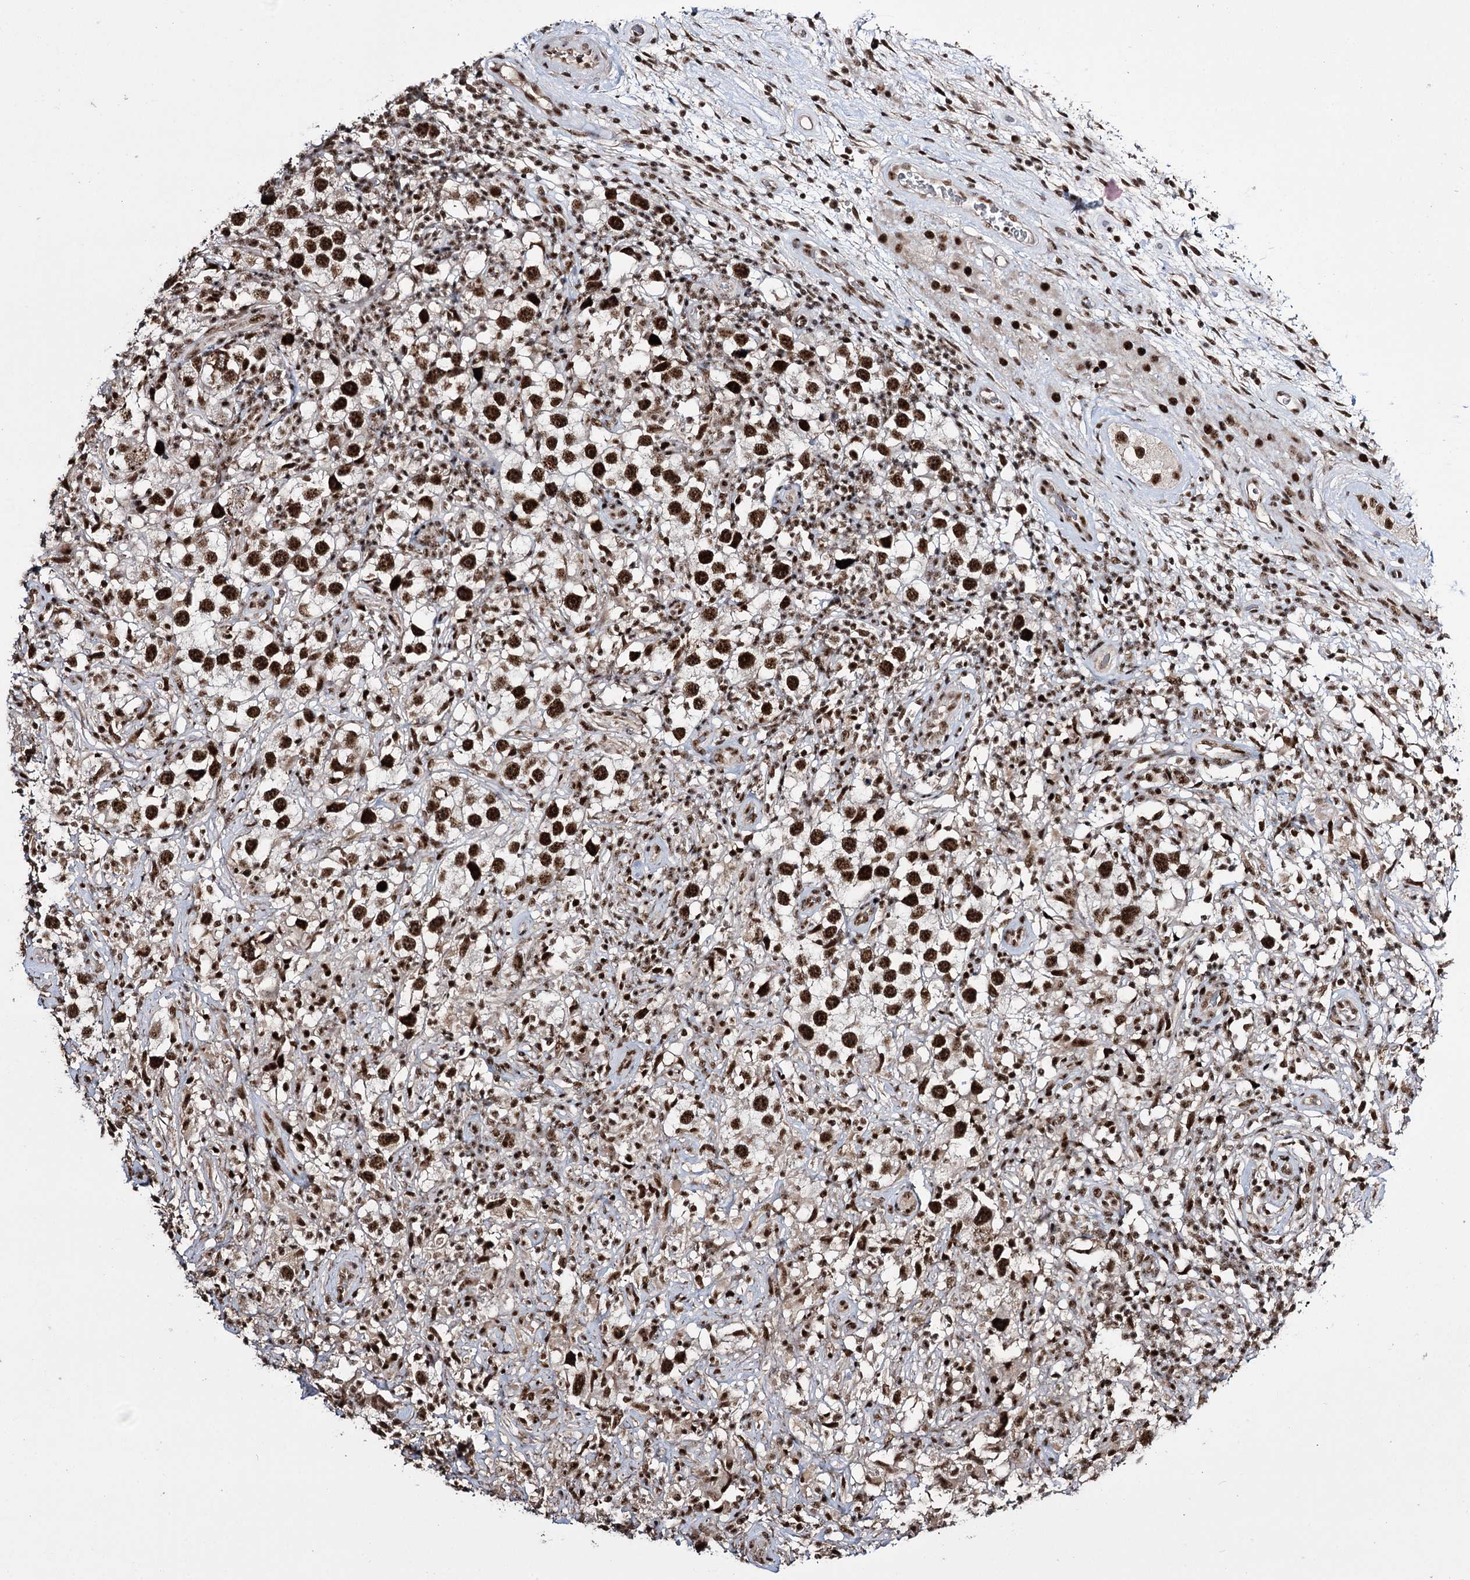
{"staining": {"intensity": "strong", "quantity": ">75%", "location": "nuclear"}, "tissue": "testis cancer", "cell_type": "Tumor cells", "image_type": "cancer", "snomed": [{"axis": "morphology", "description": "Seminoma, NOS"}, {"axis": "topography", "description": "Testis"}], "caption": "Immunohistochemistry (IHC) histopathology image of seminoma (testis) stained for a protein (brown), which reveals high levels of strong nuclear expression in approximately >75% of tumor cells.", "gene": "PRPF40A", "patient": {"sex": "male", "age": 49}}